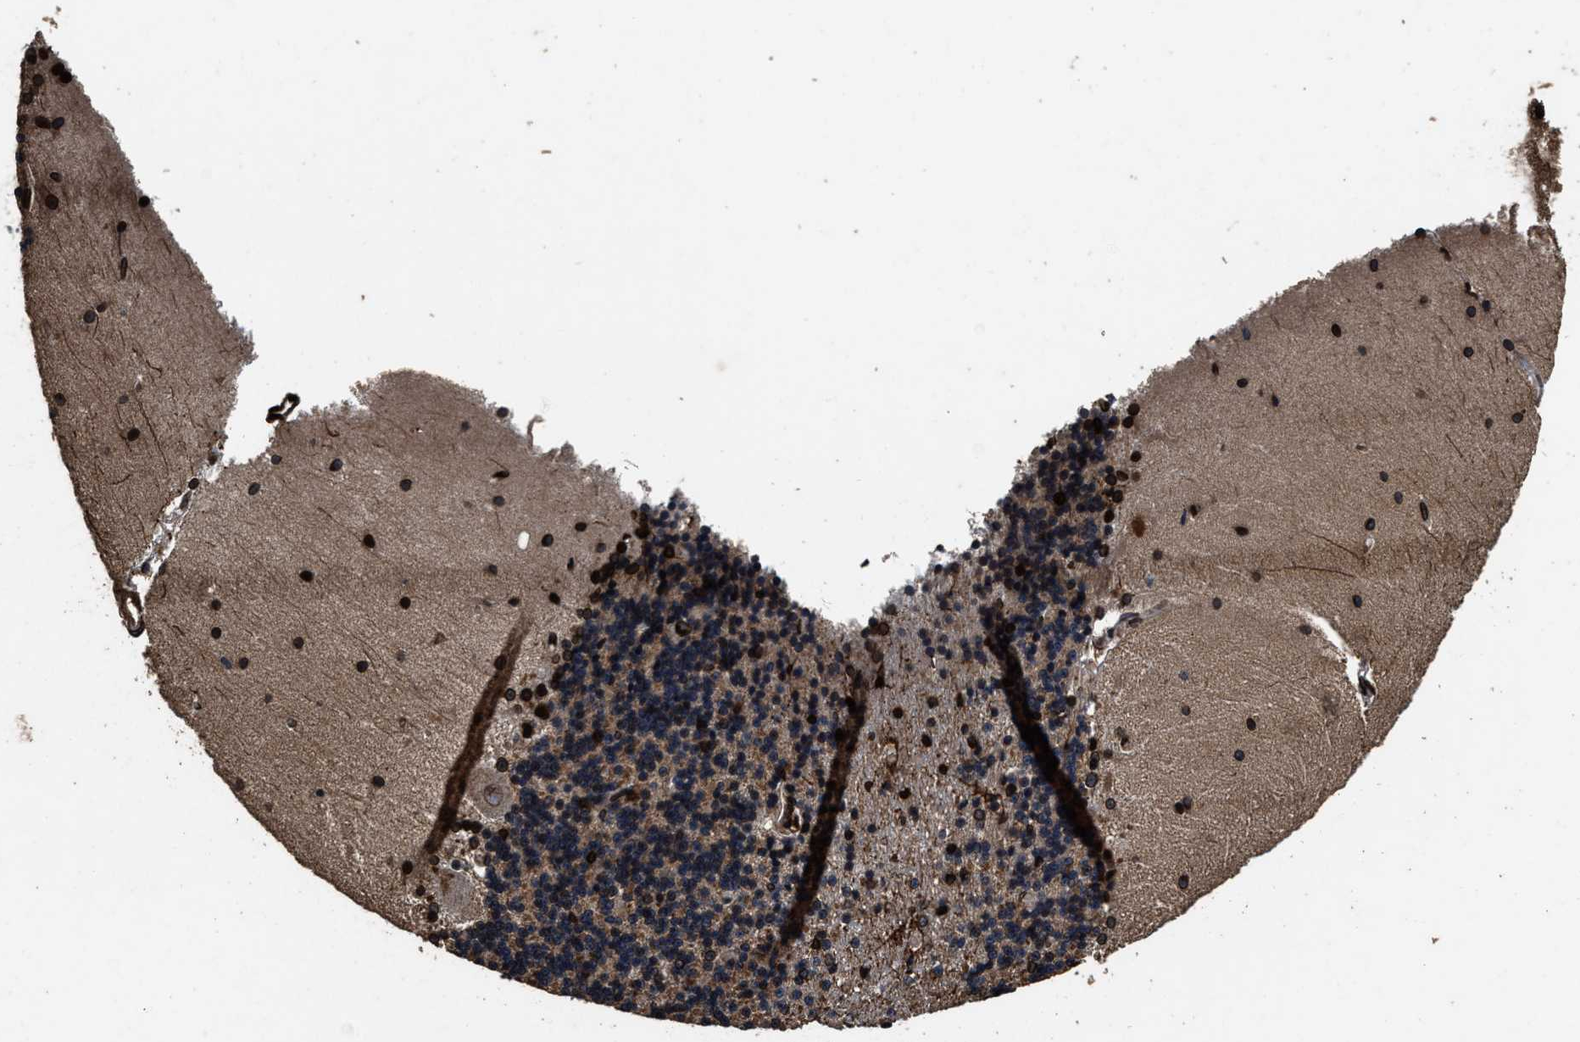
{"staining": {"intensity": "moderate", "quantity": ">75%", "location": "cytoplasmic/membranous"}, "tissue": "cerebellum", "cell_type": "Cells in granular layer", "image_type": "normal", "snomed": [{"axis": "morphology", "description": "Normal tissue, NOS"}, {"axis": "topography", "description": "Cerebellum"}], "caption": "Immunohistochemistry of benign human cerebellum exhibits medium levels of moderate cytoplasmic/membranous positivity in about >75% of cells in granular layer. The protein is stained brown, and the nuclei are stained in blue (DAB IHC with brightfield microscopy, high magnification).", "gene": "ACCS", "patient": {"sex": "female", "age": 54}}